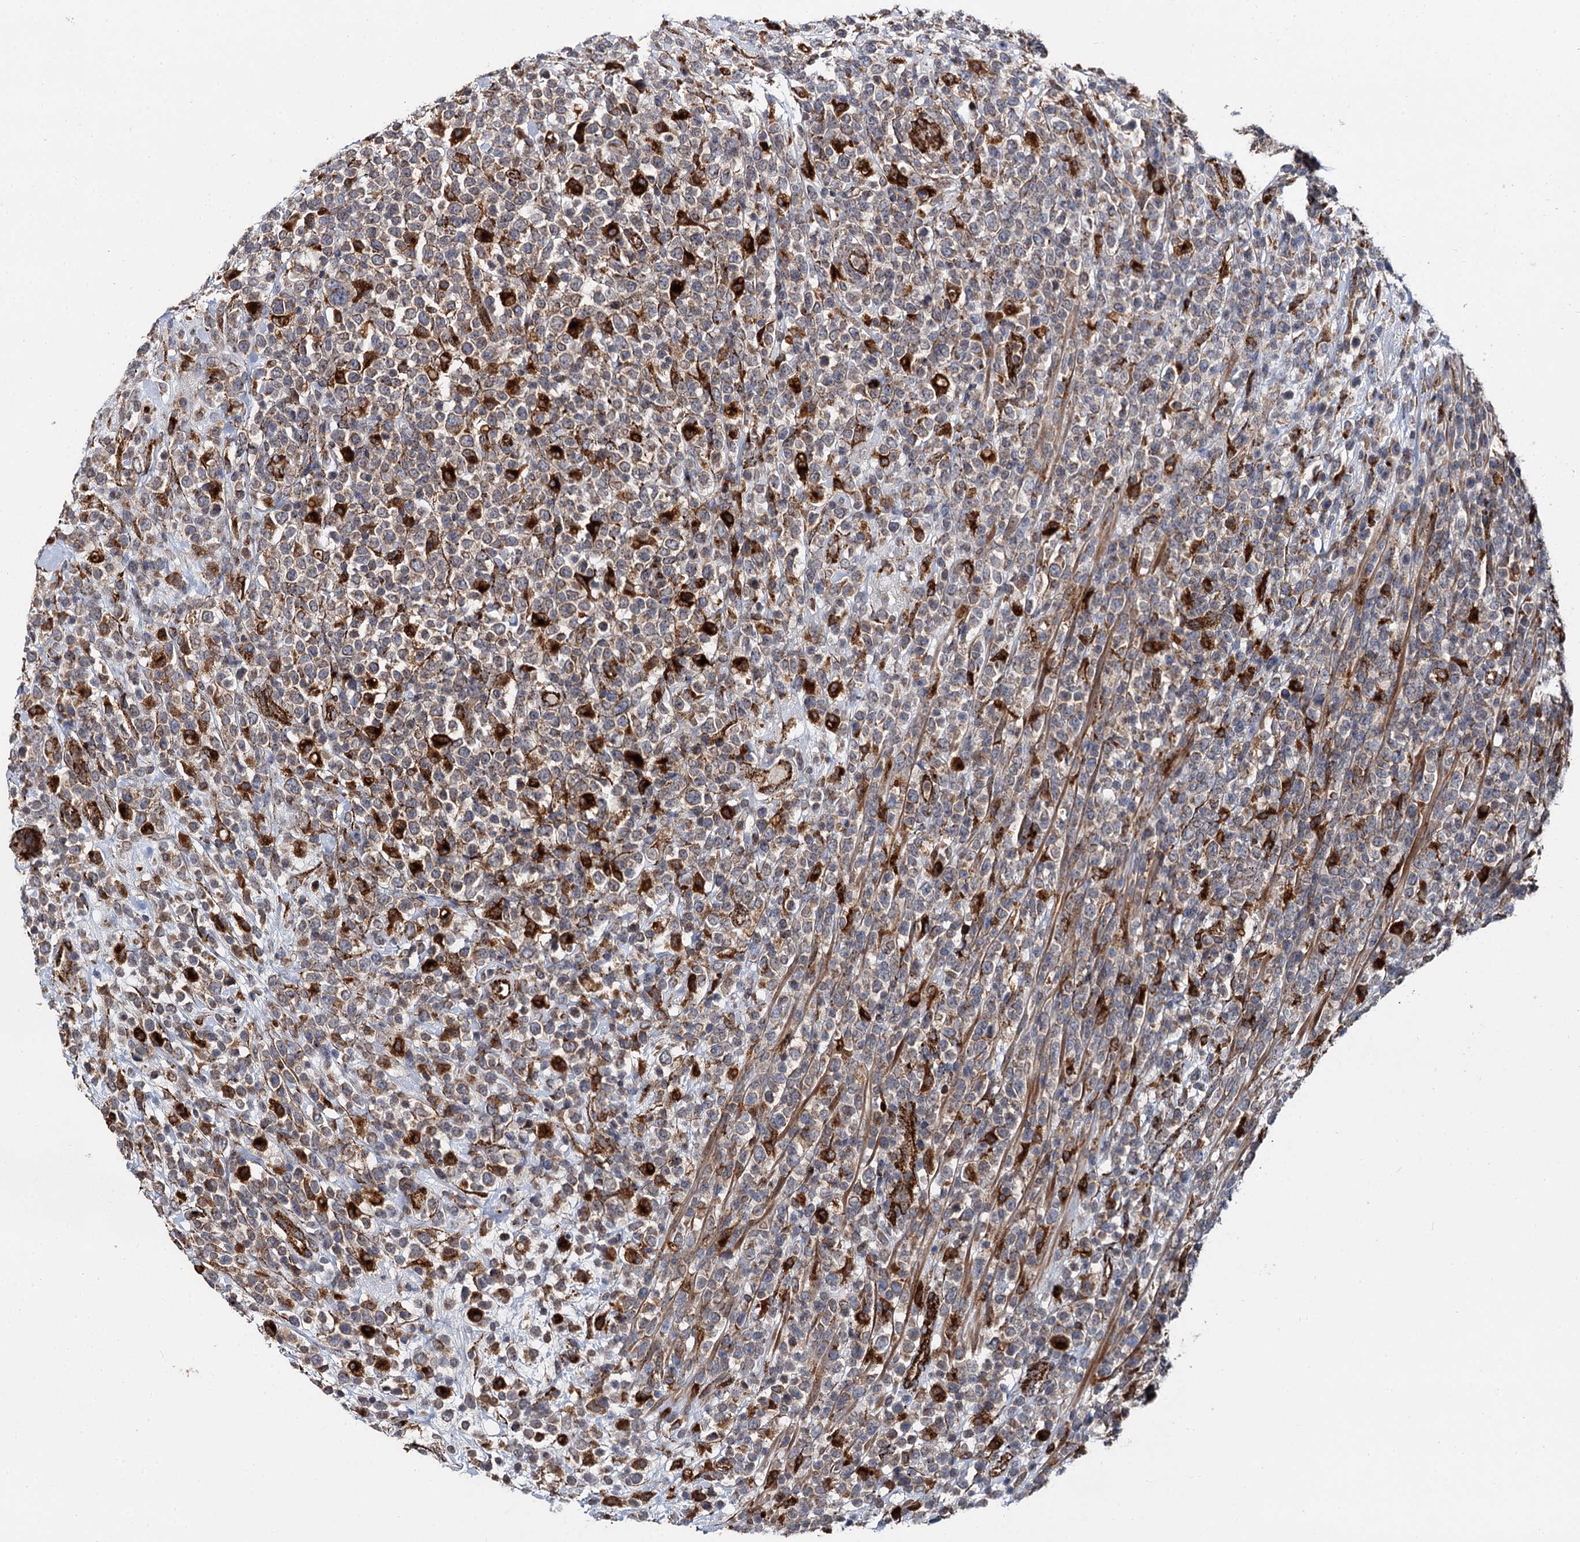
{"staining": {"intensity": "moderate", "quantity": "25%-75%", "location": "cytoplasmic/membranous"}, "tissue": "lymphoma", "cell_type": "Tumor cells", "image_type": "cancer", "snomed": [{"axis": "morphology", "description": "Malignant lymphoma, non-Hodgkin's type, High grade"}, {"axis": "topography", "description": "Colon"}], "caption": "Human lymphoma stained for a protein (brown) exhibits moderate cytoplasmic/membranous positive positivity in approximately 25%-75% of tumor cells.", "gene": "GBA1", "patient": {"sex": "female", "age": 53}}